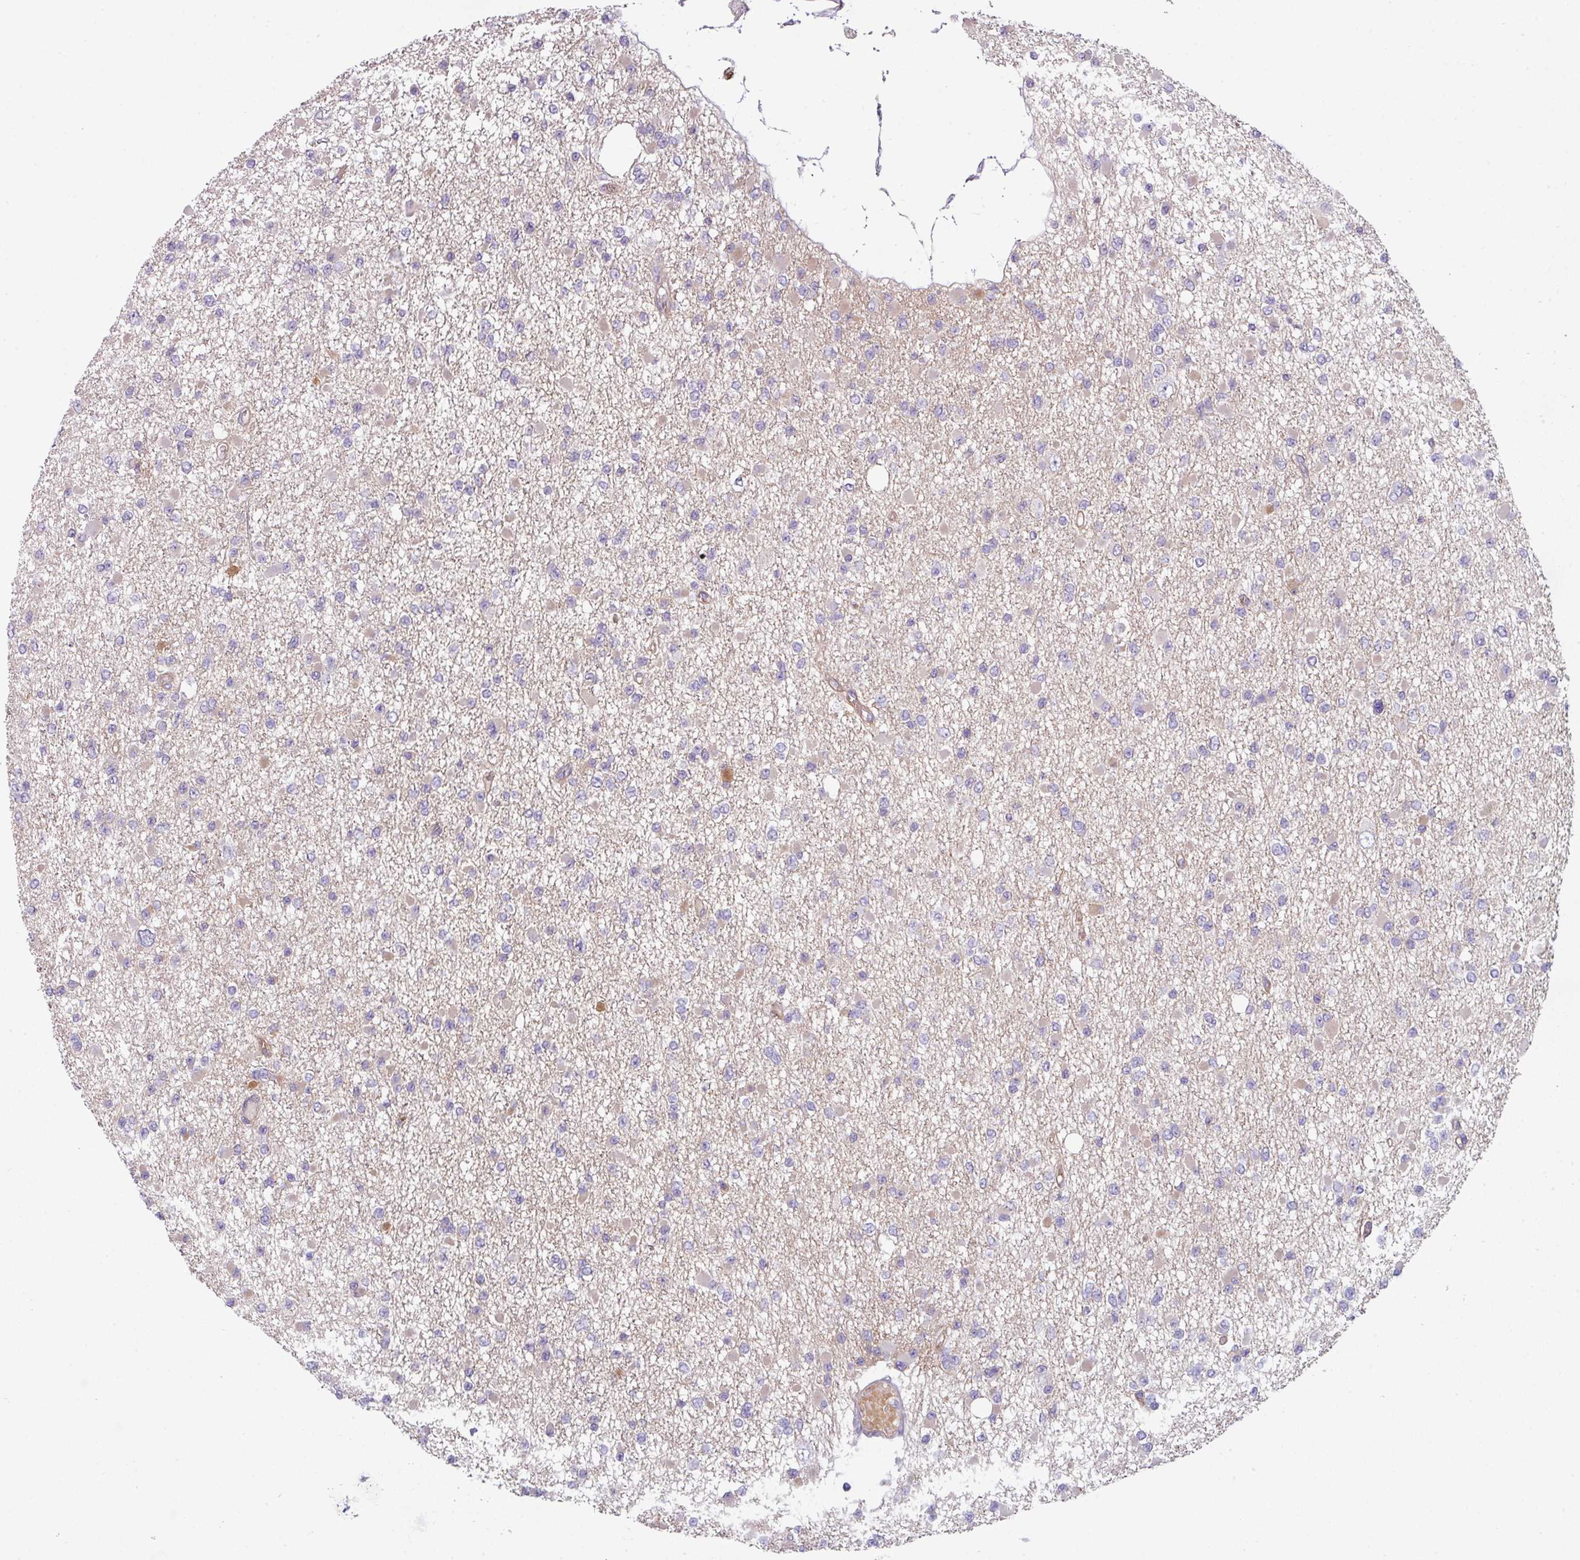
{"staining": {"intensity": "negative", "quantity": "none", "location": "none"}, "tissue": "glioma", "cell_type": "Tumor cells", "image_type": "cancer", "snomed": [{"axis": "morphology", "description": "Glioma, malignant, Low grade"}, {"axis": "topography", "description": "Brain"}], "caption": "Human glioma stained for a protein using immunohistochemistry (IHC) reveals no expression in tumor cells.", "gene": "BUD23", "patient": {"sex": "female", "age": 22}}